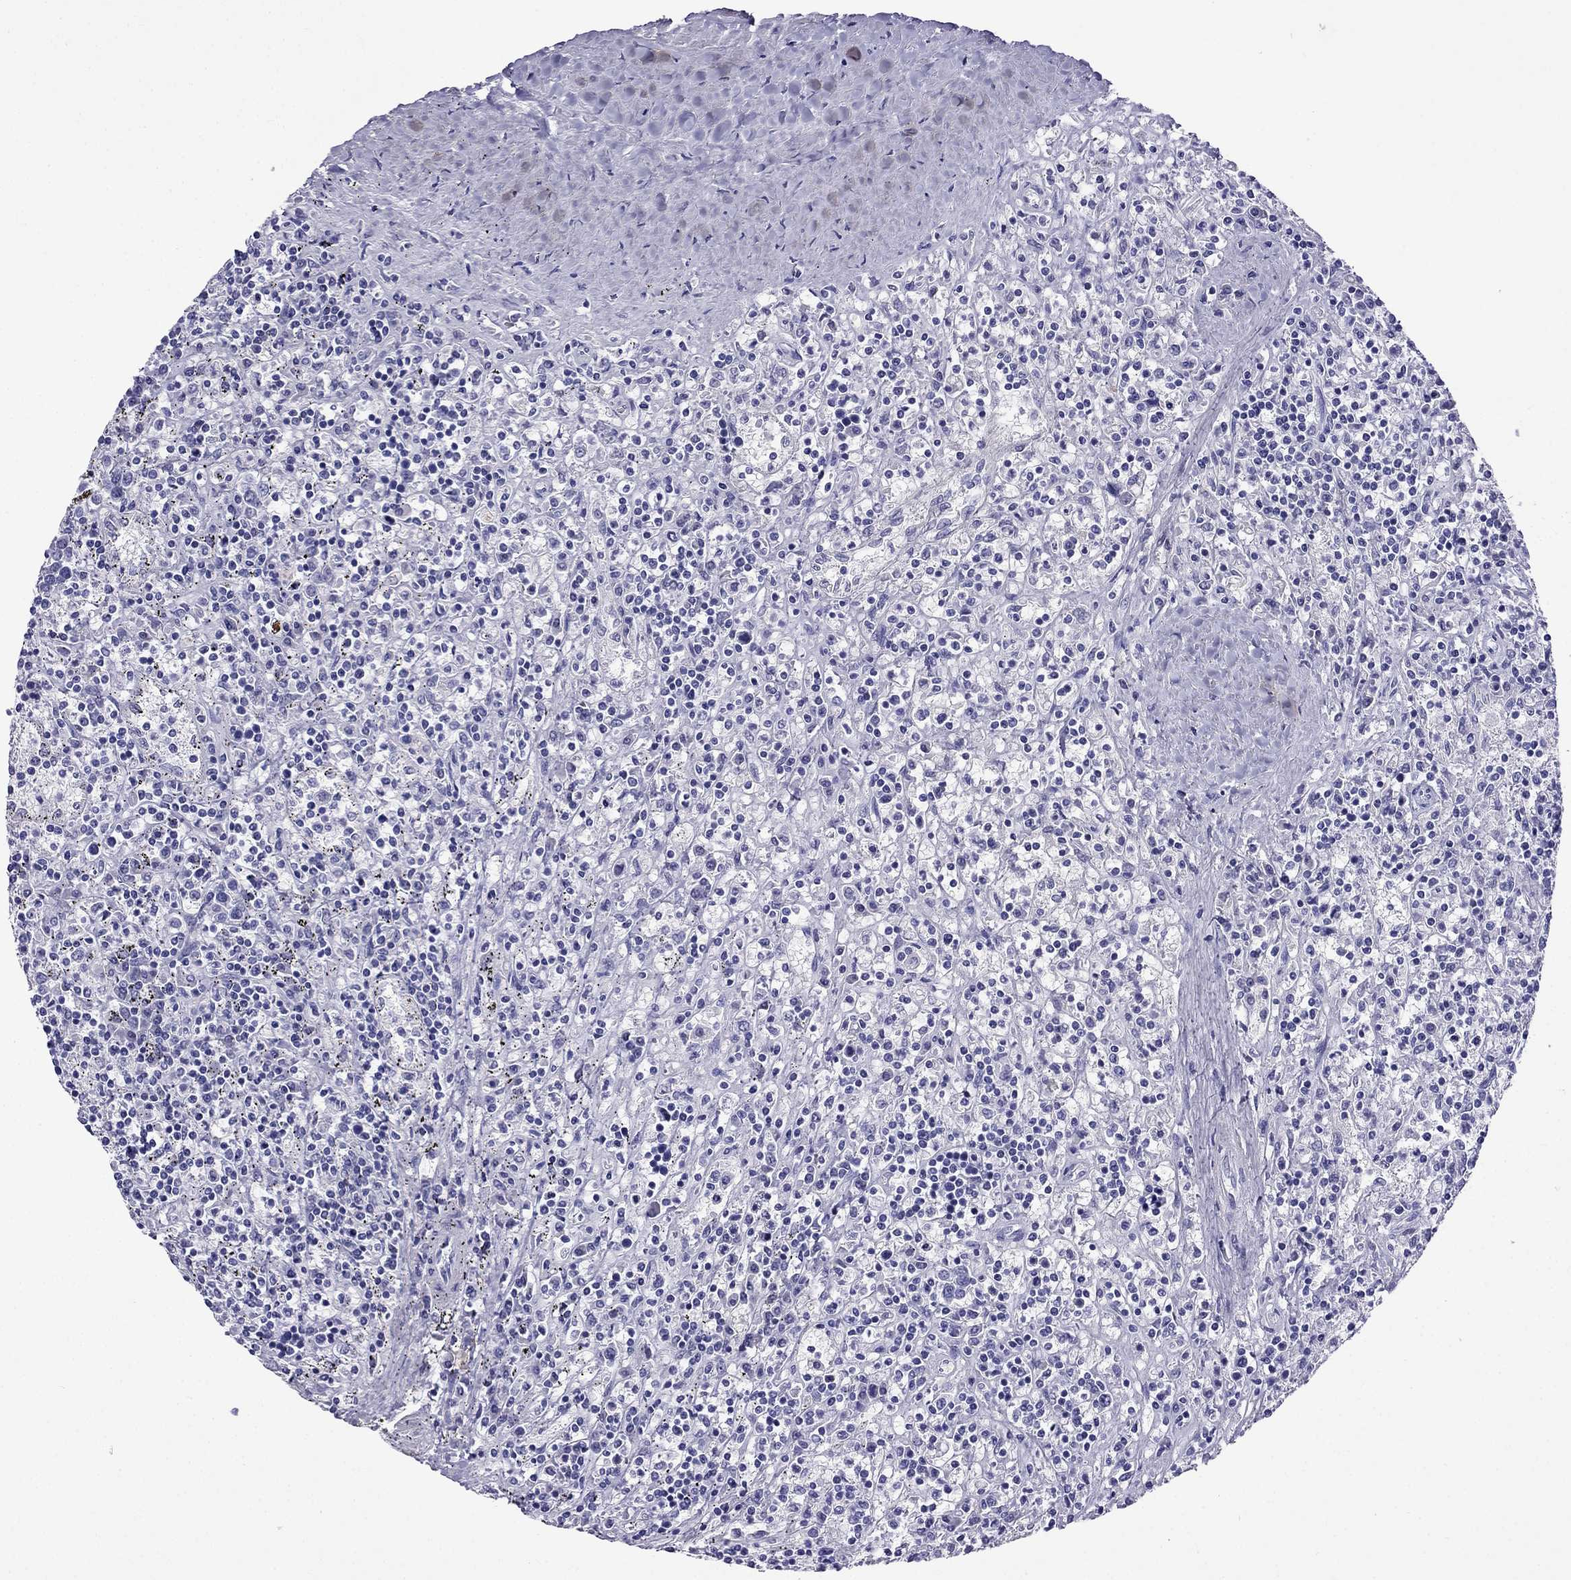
{"staining": {"intensity": "negative", "quantity": "none", "location": "none"}, "tissue": "lymphoma", "cell_type": "Tumor cells", "image_type": "cancer", "snomed": [{"axis": "morphology", "description": "Malignant lymphoma, non-Hodgkin's type, Low grade"}, {"axis": "topography", "description": "Spleen"}], "caption": "An immunohistochemistry micrograph of lymphoma is shown. There is no staining in tumor cells of lymphoma.", "gene": "ARR3", "patient": {"sex": "male", "age": 62}}